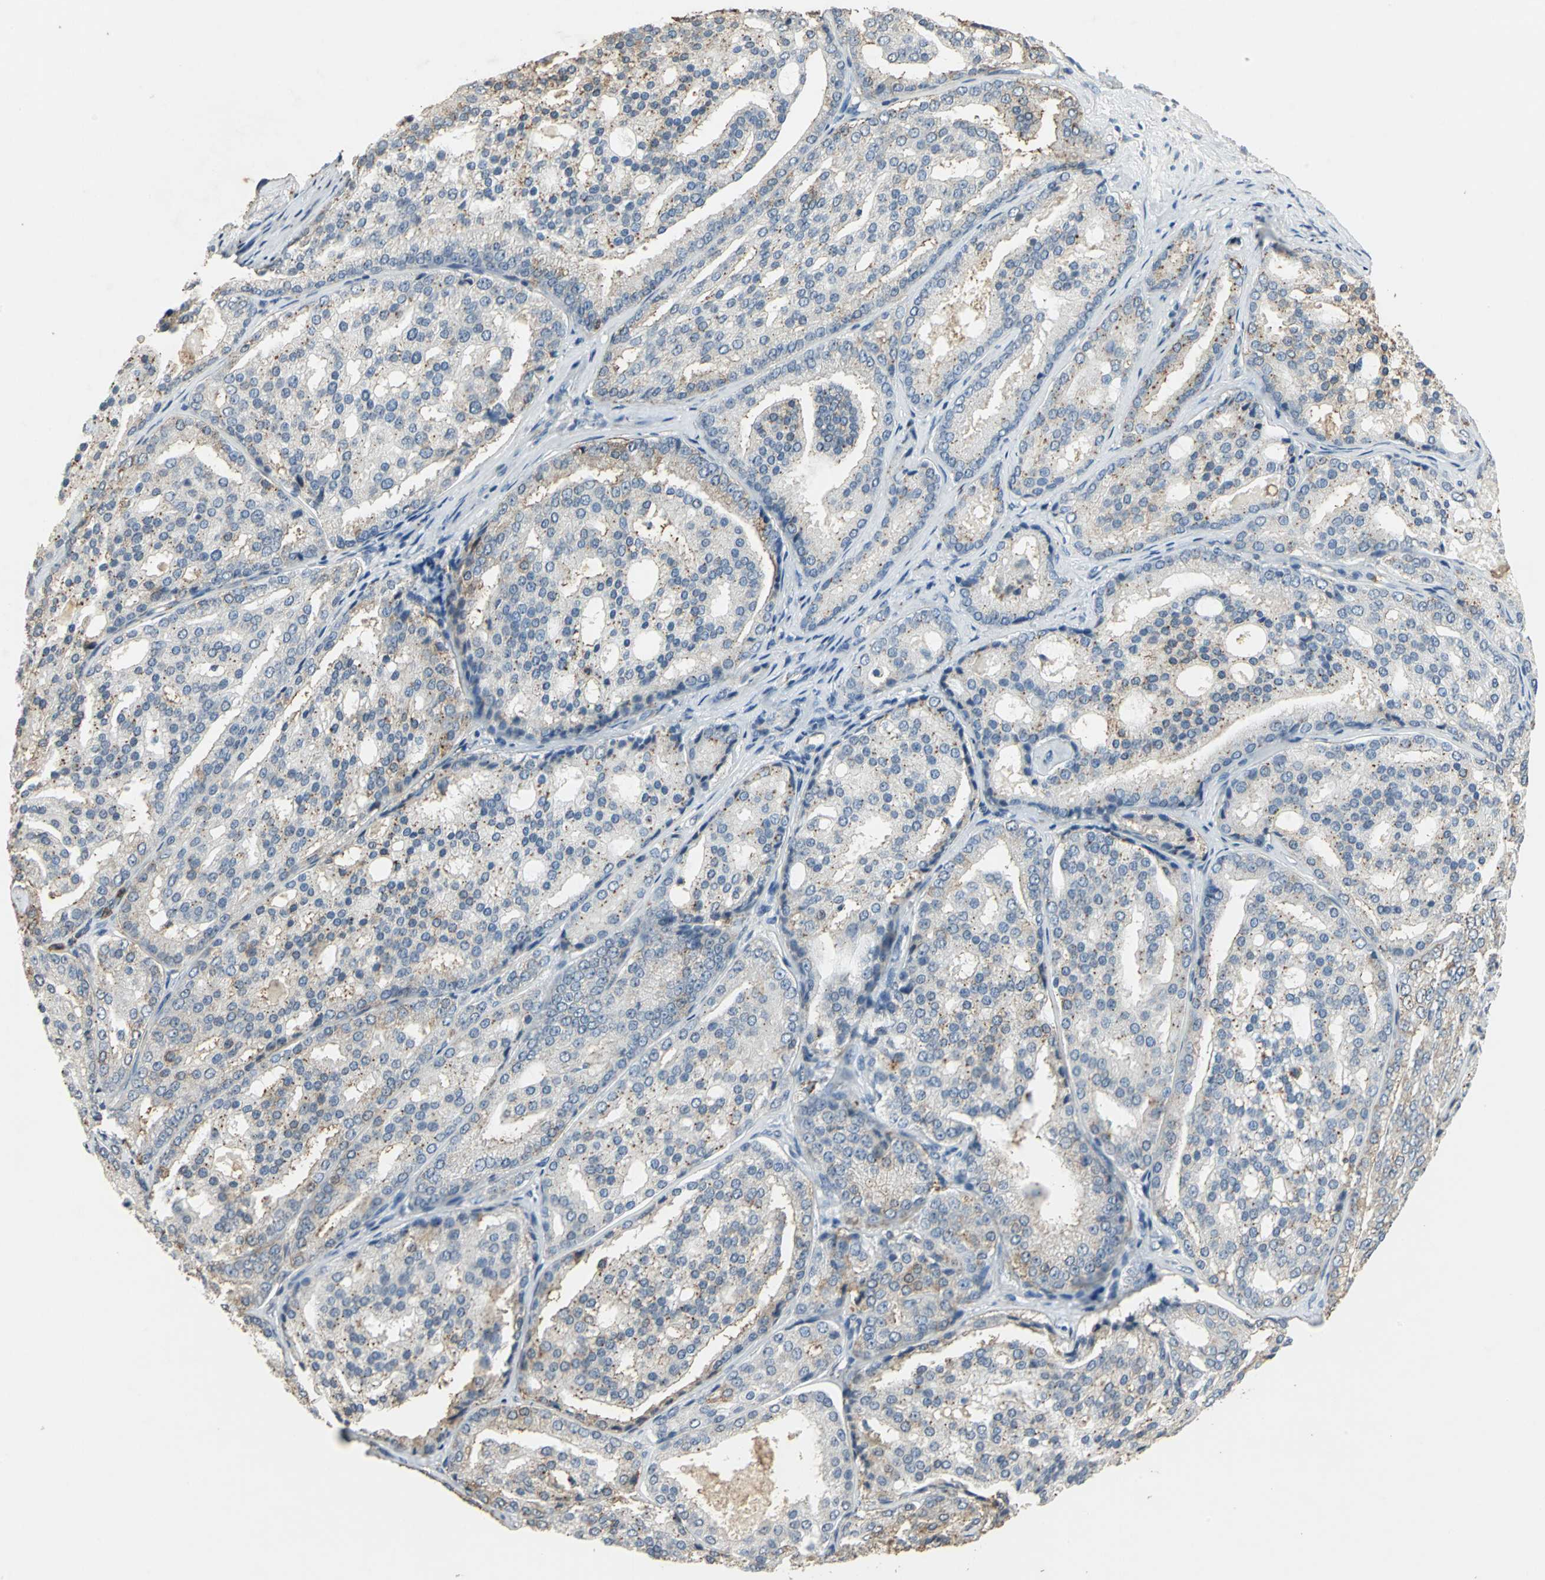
{"staining": {"intensity": "moderate", "quantity": "<25%", "location": "cytoplasmic/membranous"}, "tissue": "prostate cancer", "cell_type": "Tumor cells", "image_type": "cancer", "snomed": [{"axis": "morphology", "description": "Adenocarcinoma, High grade"}, {"axis": "topography", "description": "Prostate"}], "caption": "A micrograph of human prostate high-grade adenocarcinoma stained for a protein shows moderate cytoplasmic/membranous brown staining in tumor cells.", "gene": "CAMK2B", "patient": {"sex": "male", "age": 64}}